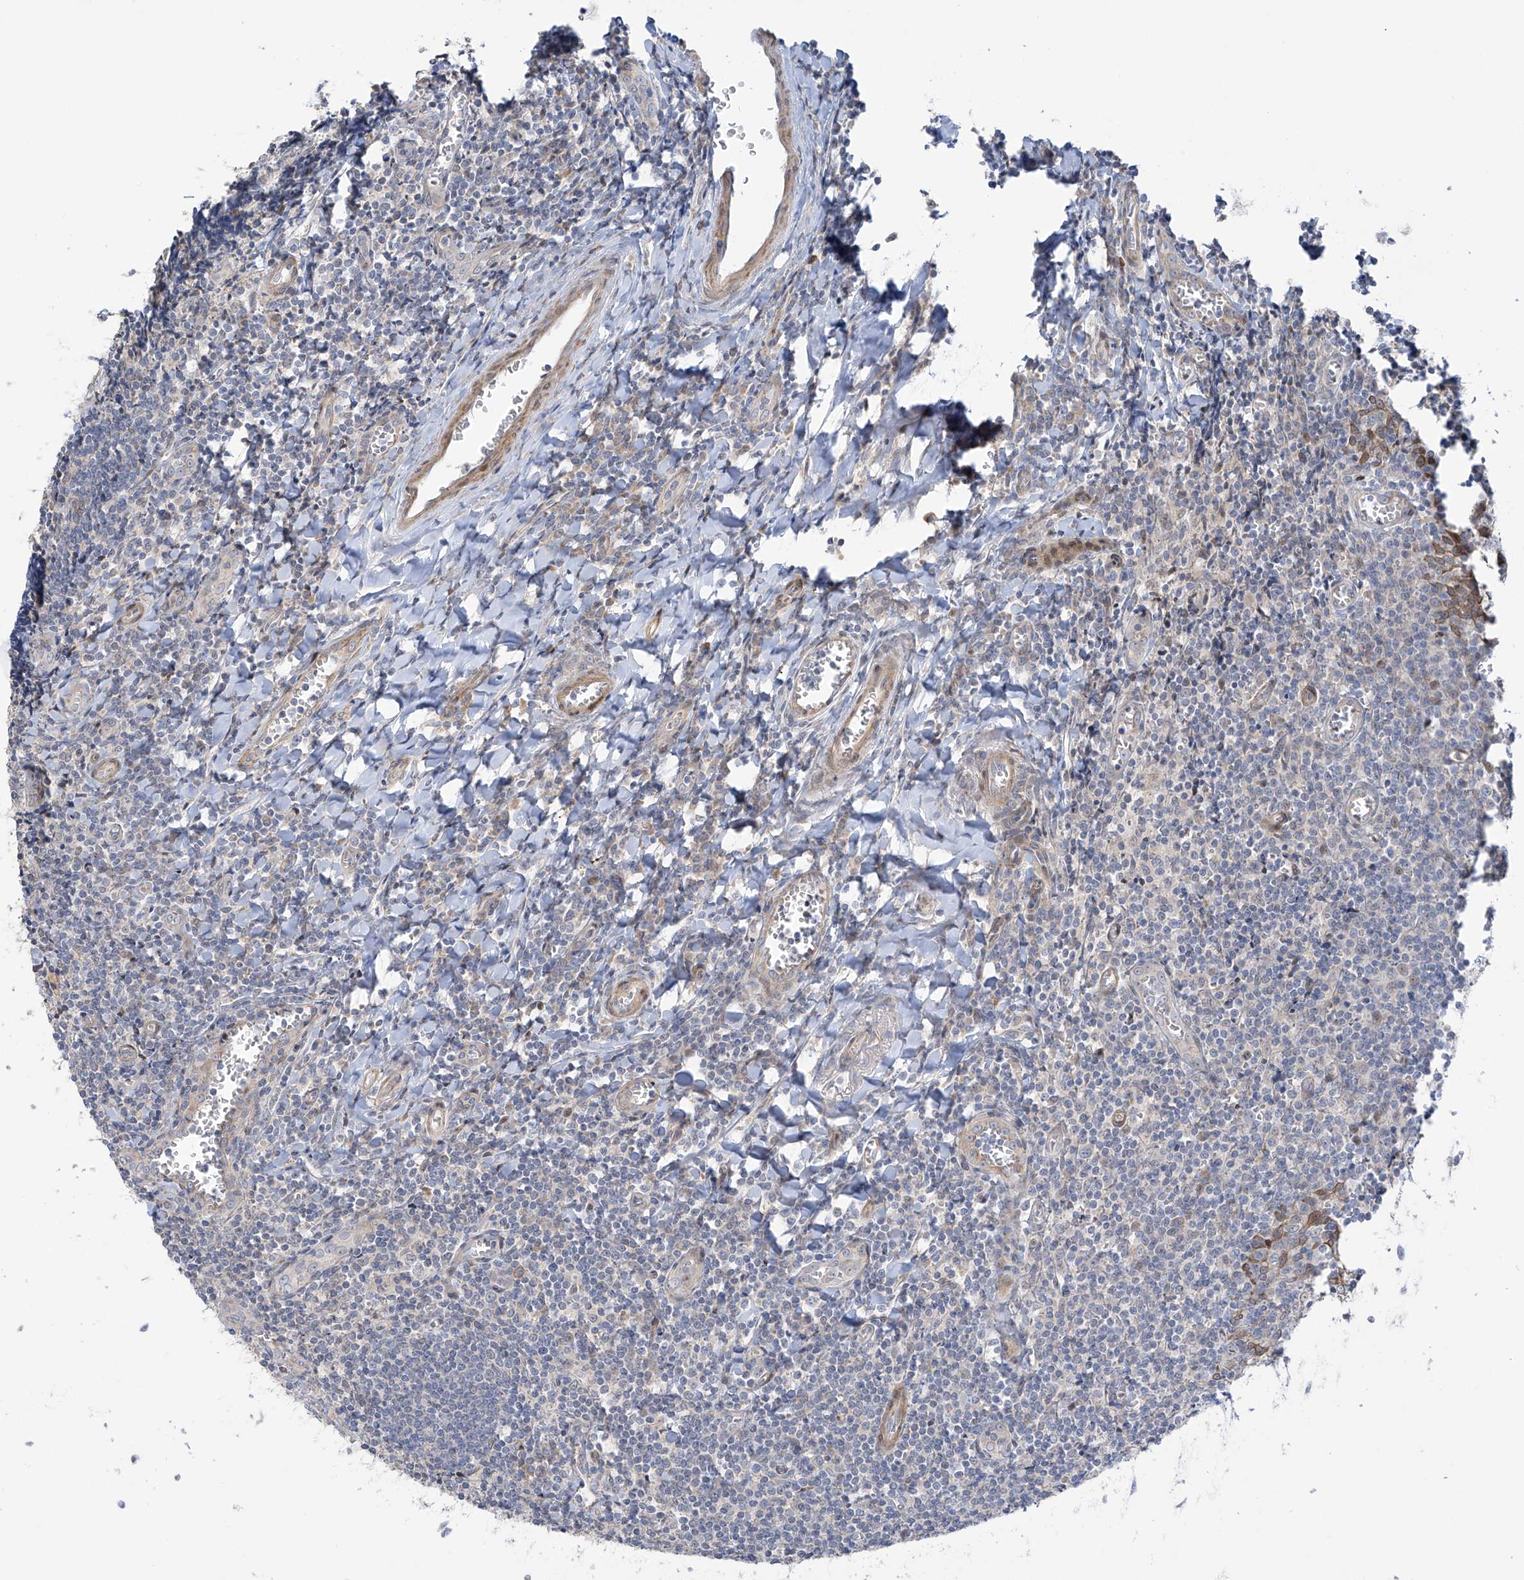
{"staining": {"intensity": "negative", "quantity": "none", "location": "none"}, "tissue": "tonsil", "cell_type": "Germinal center cells", "image_type": "normal", "snomed": [{"axis": "morphology", "description": "Normal tissue, NOS"}, {"axis": "topography", "description": "Tonsil"}], "caption": "Immunohistochemical staining of unremarkable human tonsil shows no significant staining in germinal center cells.", "gene": "ZNF641", "patient": {"sex": "male", "age": 27}}